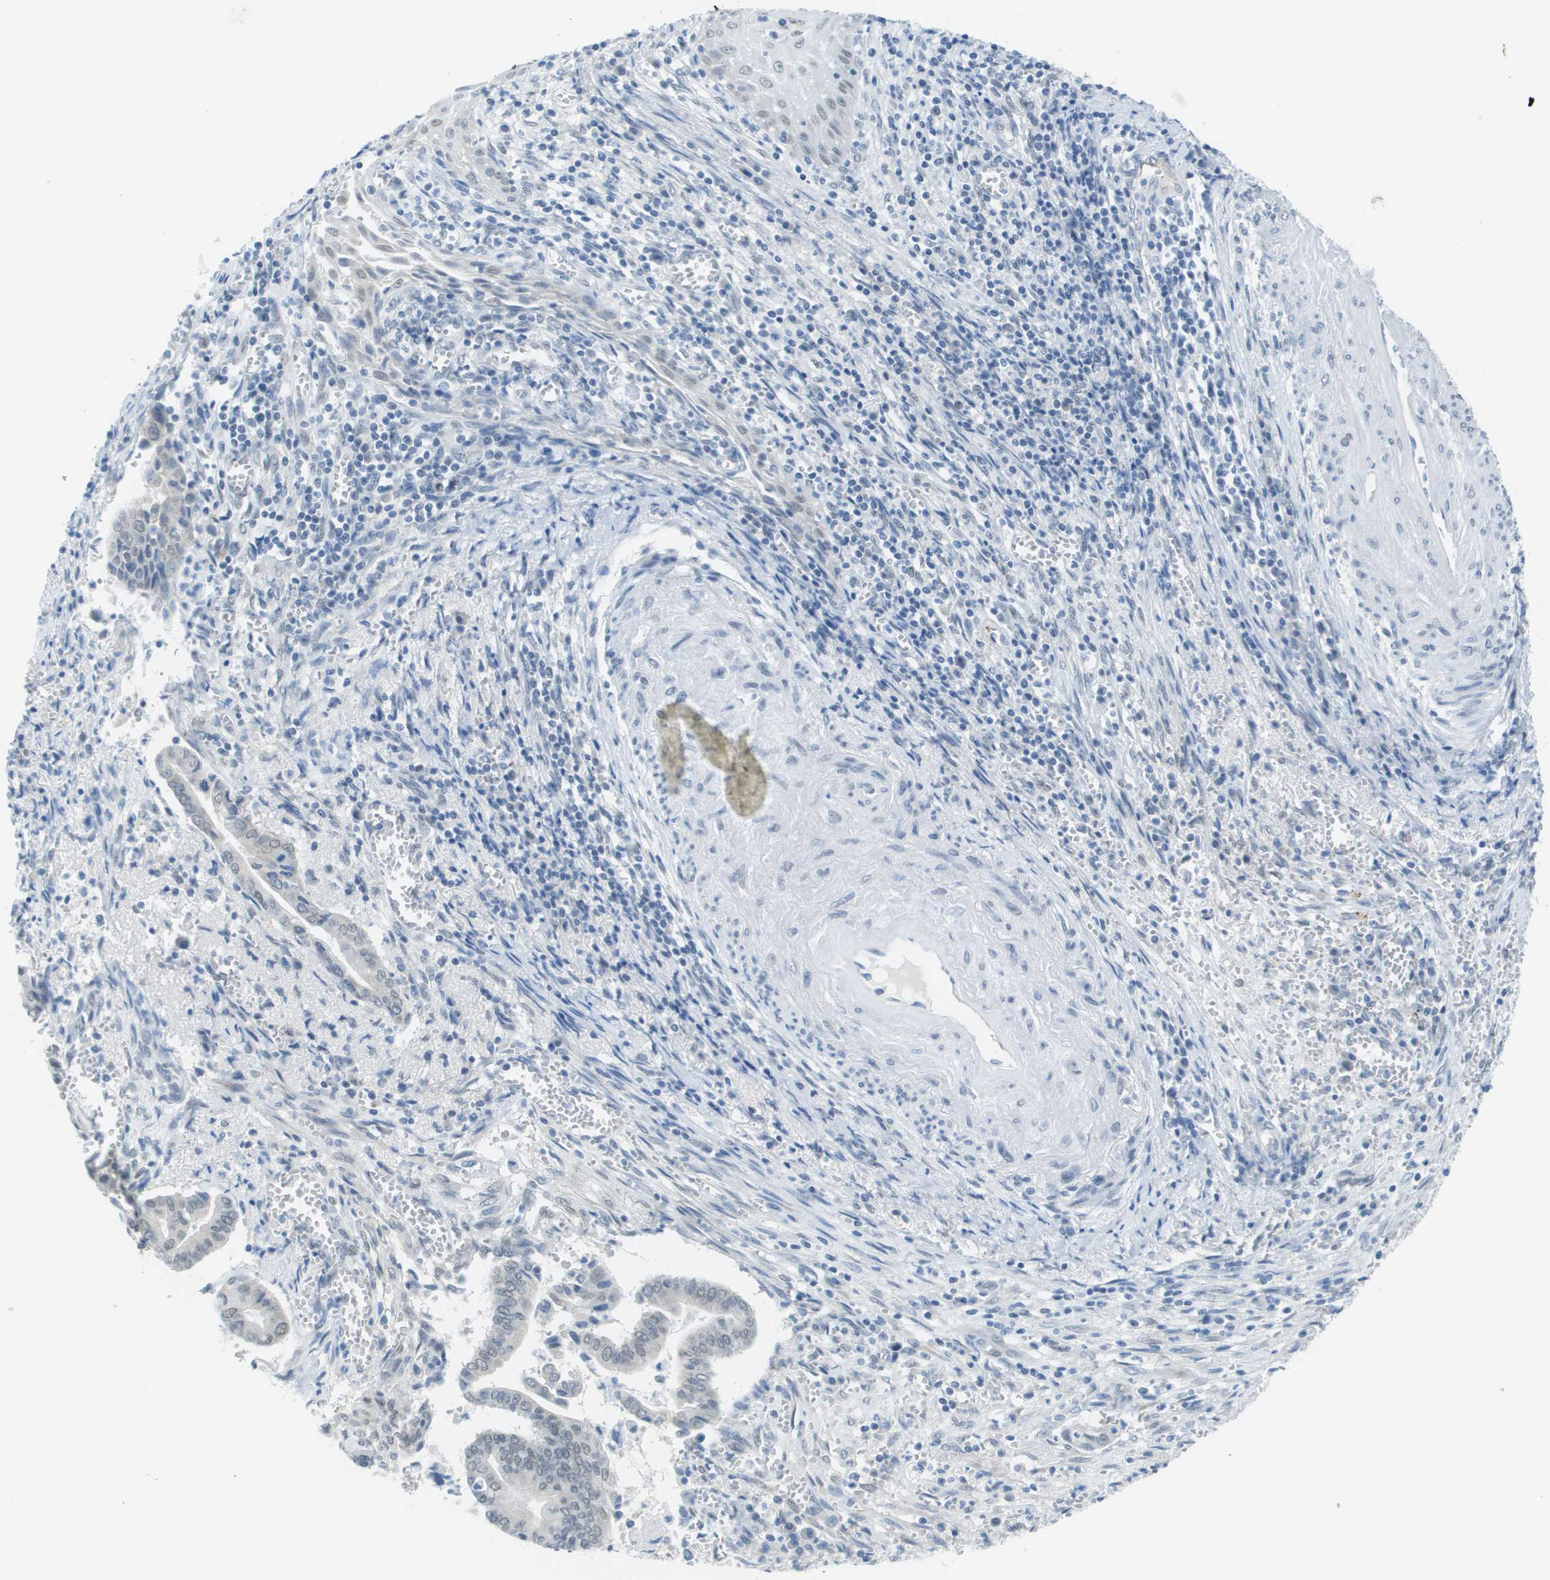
{"staining": {"intensity": "negative", "quantity": "none", "location": "none"}, "tissue": "cervical cancer", "cell_type": "Tumor cells", "image_type": "cancer", "snomed": [{"axis": "morphology", "description": "Adenocarcinoma, NOS"}, {"axis": "topography", "description": "Cervix"}], "caption": "Human adenocarcinoma (cervical) stained for a protein using immunohistochemistry demonstrates no staining in tumor cells.", "gene": "ARID1B", "patient": {"sex": "female", "age": 44}}